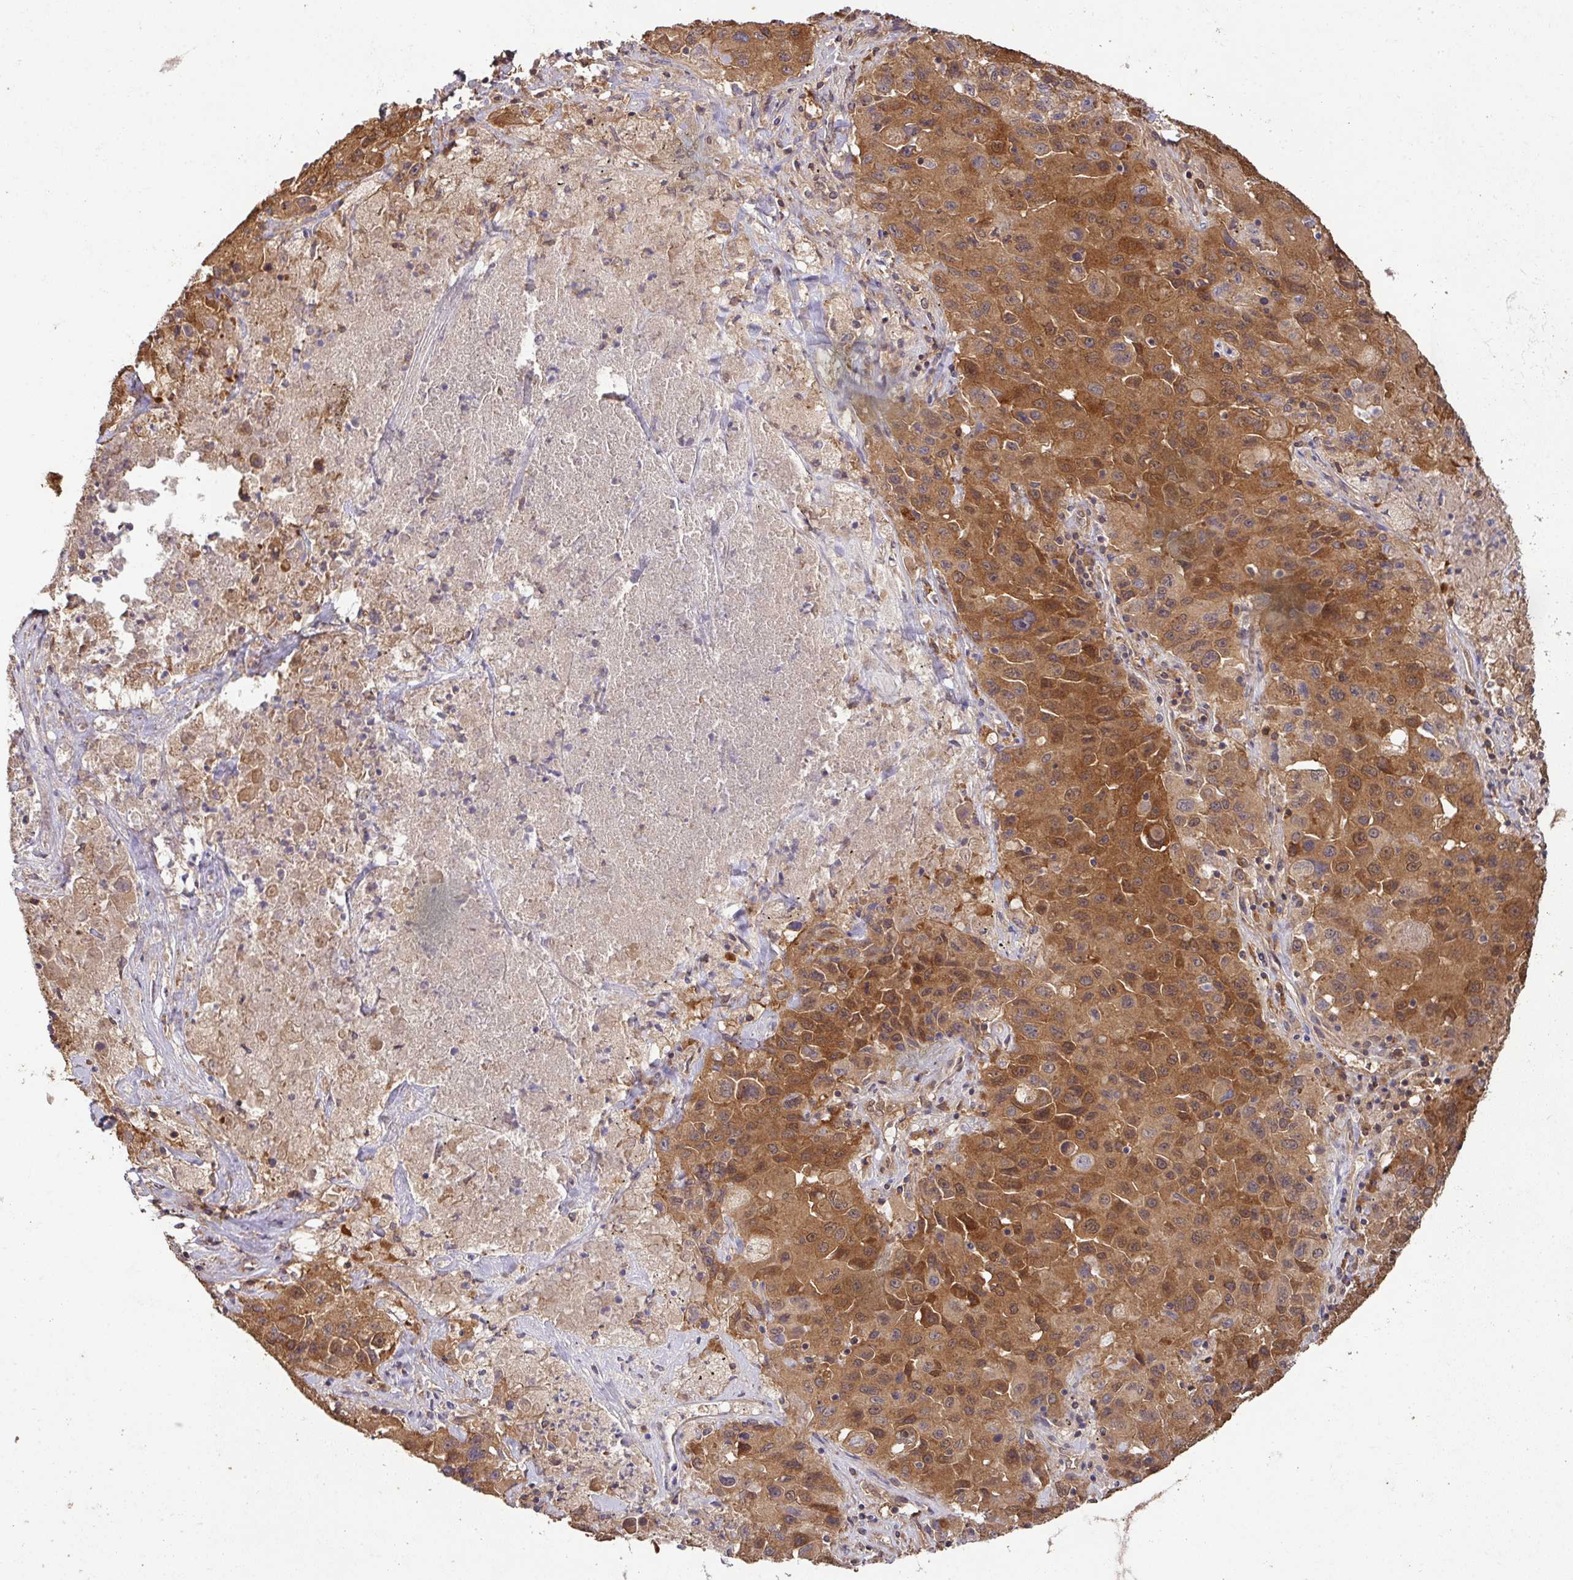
{"staining": {"intensity": "strong", "quantity": ">75%", "location": "cytoplasmic/membranous,nuclear"}, "tissue": "lung cancer", "cell_type": "Tumor cells", "image_type": "cancer", "snomed": [{"axis": "morphology", "description": "Squamous cell carcinoma, NOS"}, {"axis": "topography", "description": "Lung"}], "caption": "Strong cytoplasmic/membranous and nuclear expression for a protein is seen in about >75% of tumor cells of lung squamous cell carcinoma using IHC.", "gene": "GSPT1", "patient": {"sex": "male", "age": 63}}